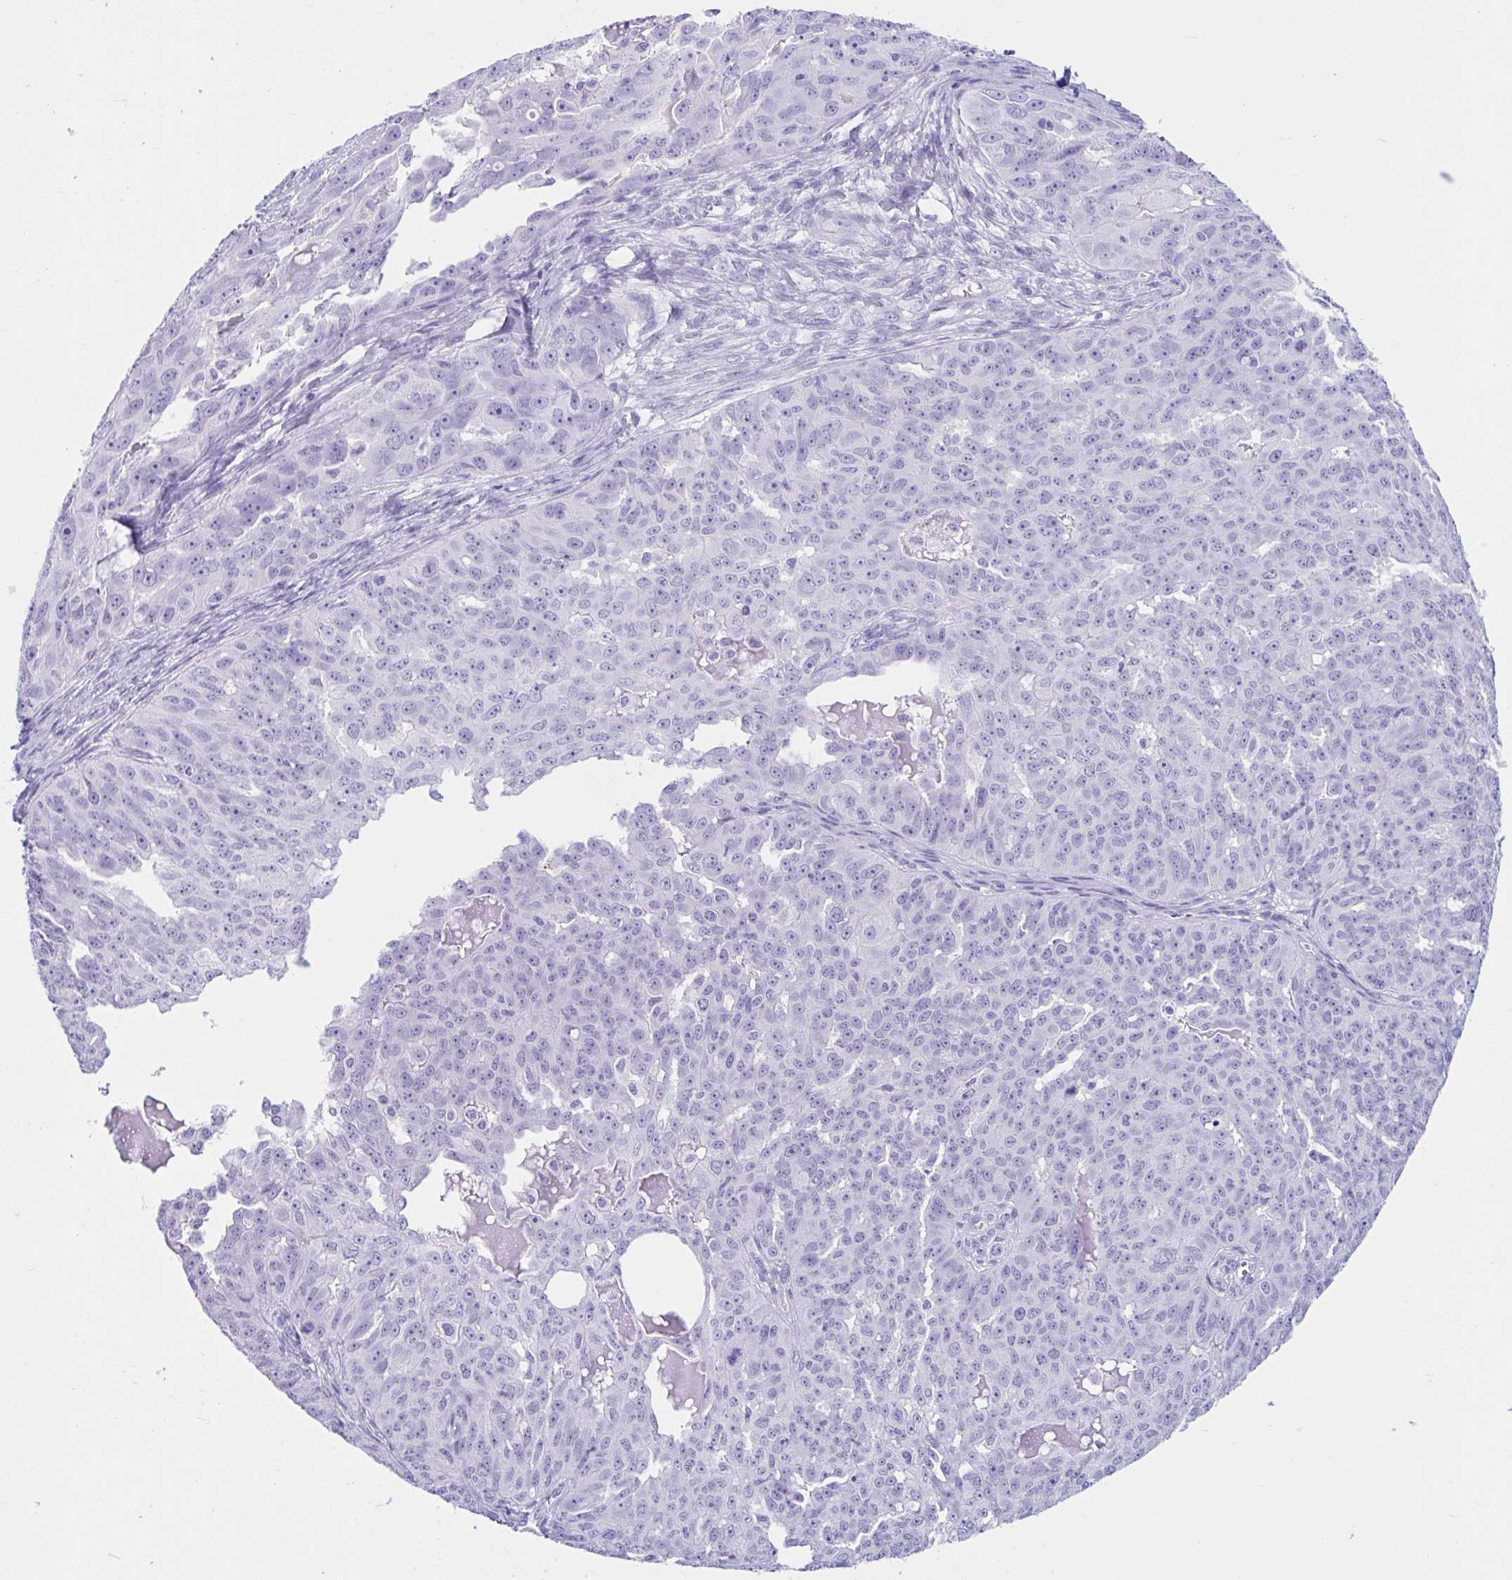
{"staining": {"intensity": "negative", "quantity": "none", "location": "none"}, "tissue": "ovarian cancer", "cell_type": "Tumor cells", "image_type": "cancer", "snomed": [{"axis": "morphology", "description": "Carcinoma, endometroid"}, {"axis": "topography", "description": "Ovary"}], "caption": "High power microscopy histopathology image of an immunohistochemistry (IHC) image of ovarian endometroid carcinoma, revealing no significant expression in tumor cells. Brightfield microscopy of immunohistochemistry stained with DAB (brown) and hematoxylin (blue), captured at high magnification.", "gene": "TMEM35A", "patient": {"sex": "female", "age": 70}}